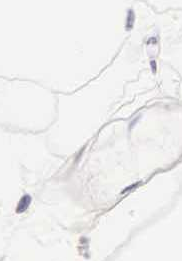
{"staining": {"intensity": "negative", "quantity": "none", "location": "none"}, "tissue": "adipose tissue", "cell_type": "Adipocytes", "image_type": "normal", "snomed": [{"axis": "morphology", "description": "Normal tissue, NOS"}, {"axis": "topography", "description": "Breast"}], "caption": "The image displays no significant expression in adipocytes of adipose tissue.", "gene": "PHETA2", "patient": {"sex": "female", "age": 44}}